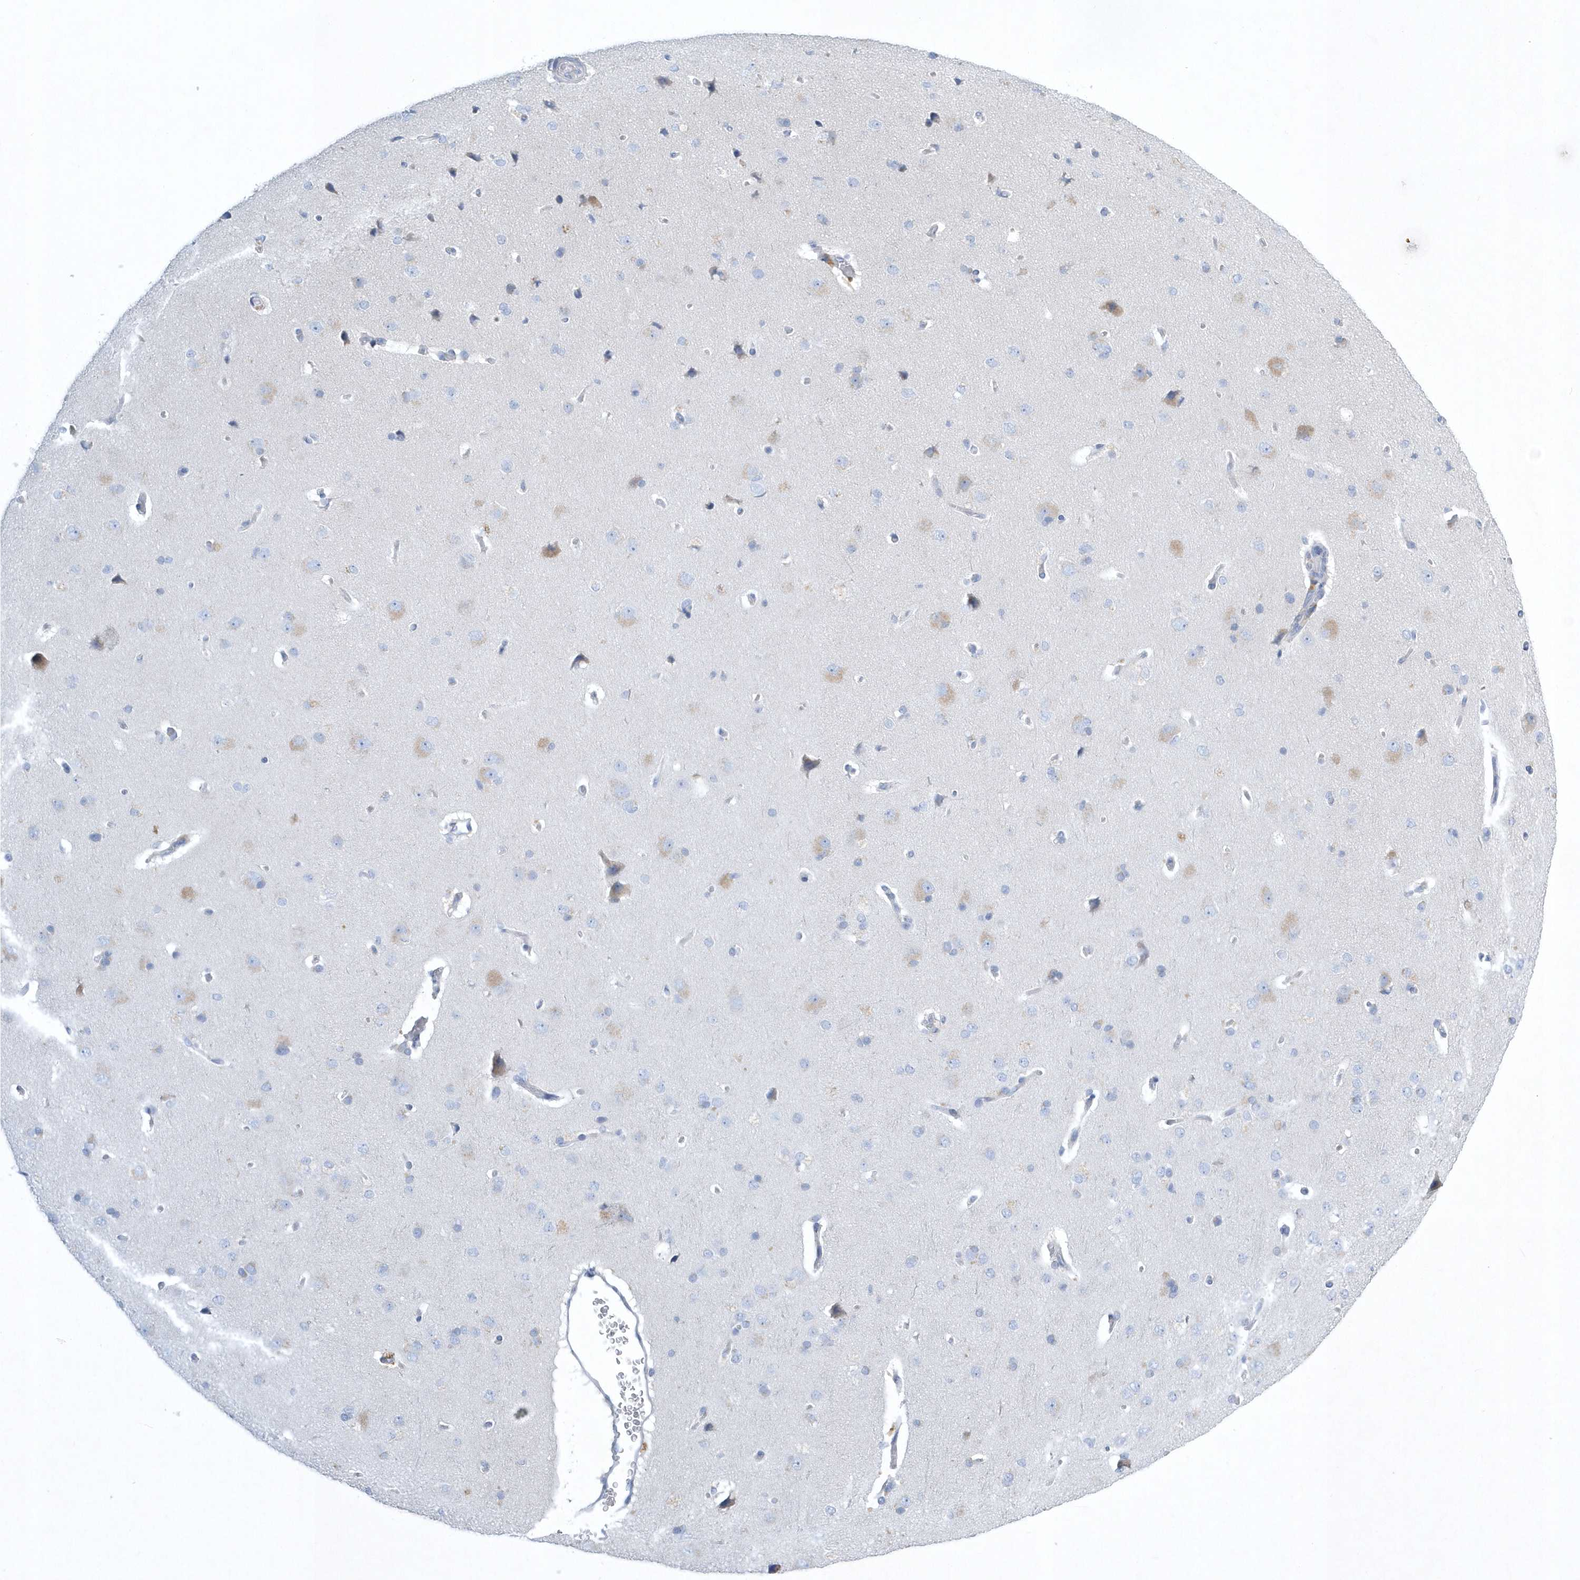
{"staining": {"intensity": "negative", "quantity": "none", "location": "none"}, "tissue": "cerebral cortex", "cell_type": "Endothelial cells", "image_type": "normal", "snomed": [{"axis": "morphology", "description": "Normal tissue, NOS"}, {"axis": "topography", "description": "Cerebral cortex"}], "caption": "A photomicrograph of cerebral cortex stained for a protein shows no brown staining in endothelial cells. (DAB (3,3'-diaminobenzidine) immunohistochemistry (IHC) visualized using brightfield microscopy, high magnification).", "gene": "SPATA18", "patient": {"sex": "male", "age": 62}}